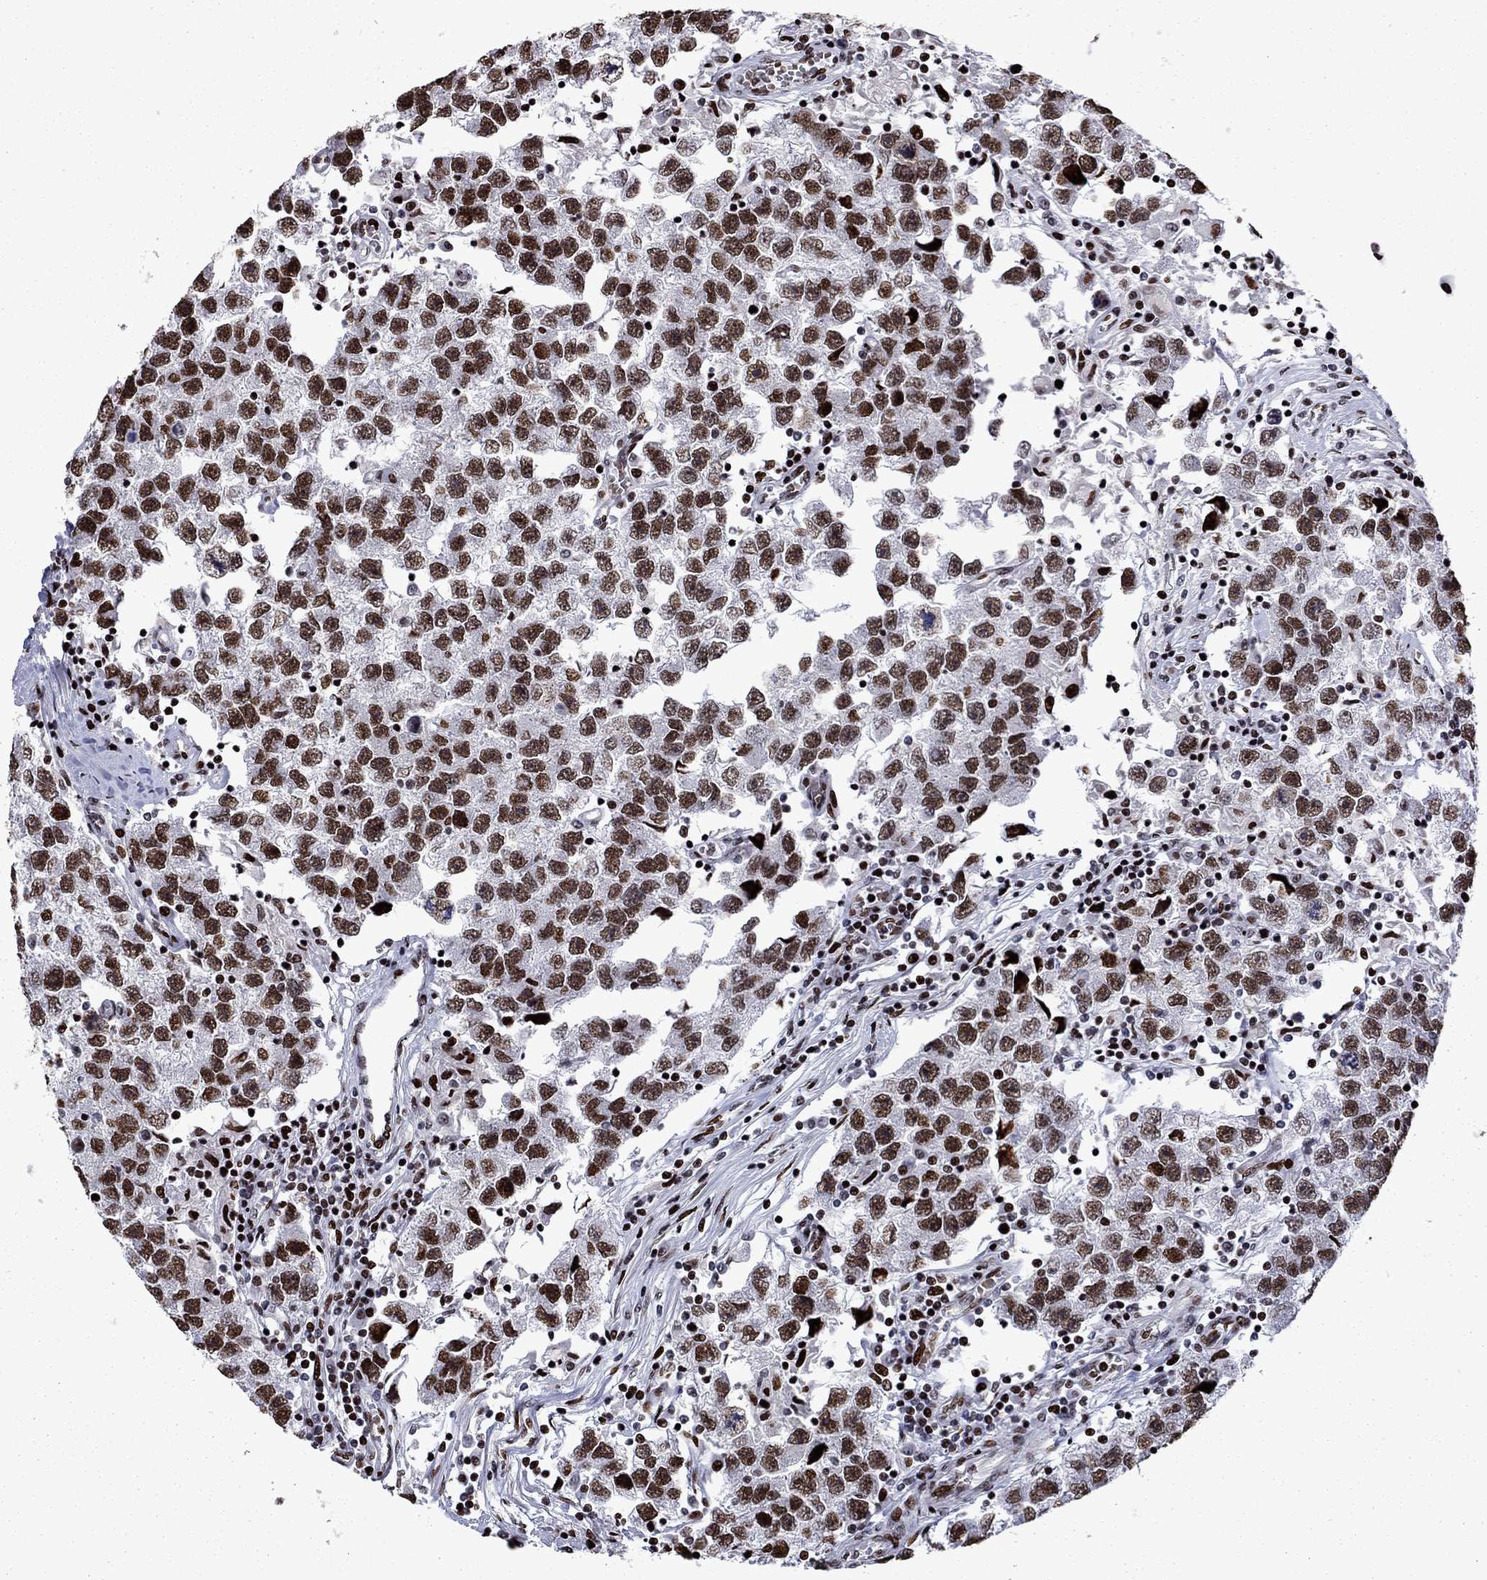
{"staining": {"intensity": "strong", "quantity": ">75%", "location": "nuclear"}, "tissue": "testis cancer", "cell_type": "Tumor cells", "image_type": "cancer", "snomed": [{"axis": "morphology", "description": "Seminoma, NOS"}, {"axis": "topography", "description": "Testis"}], "caption": "Strong nuclear protein staining is present in about >75% of tumor cells in testis seminoma. Immunohistochemistry (ihc) stains the protein of interest in brown and the nuclei are stained blue.", "gene": "LIMK1", "patient": {"sex": "male", "age": 26}}